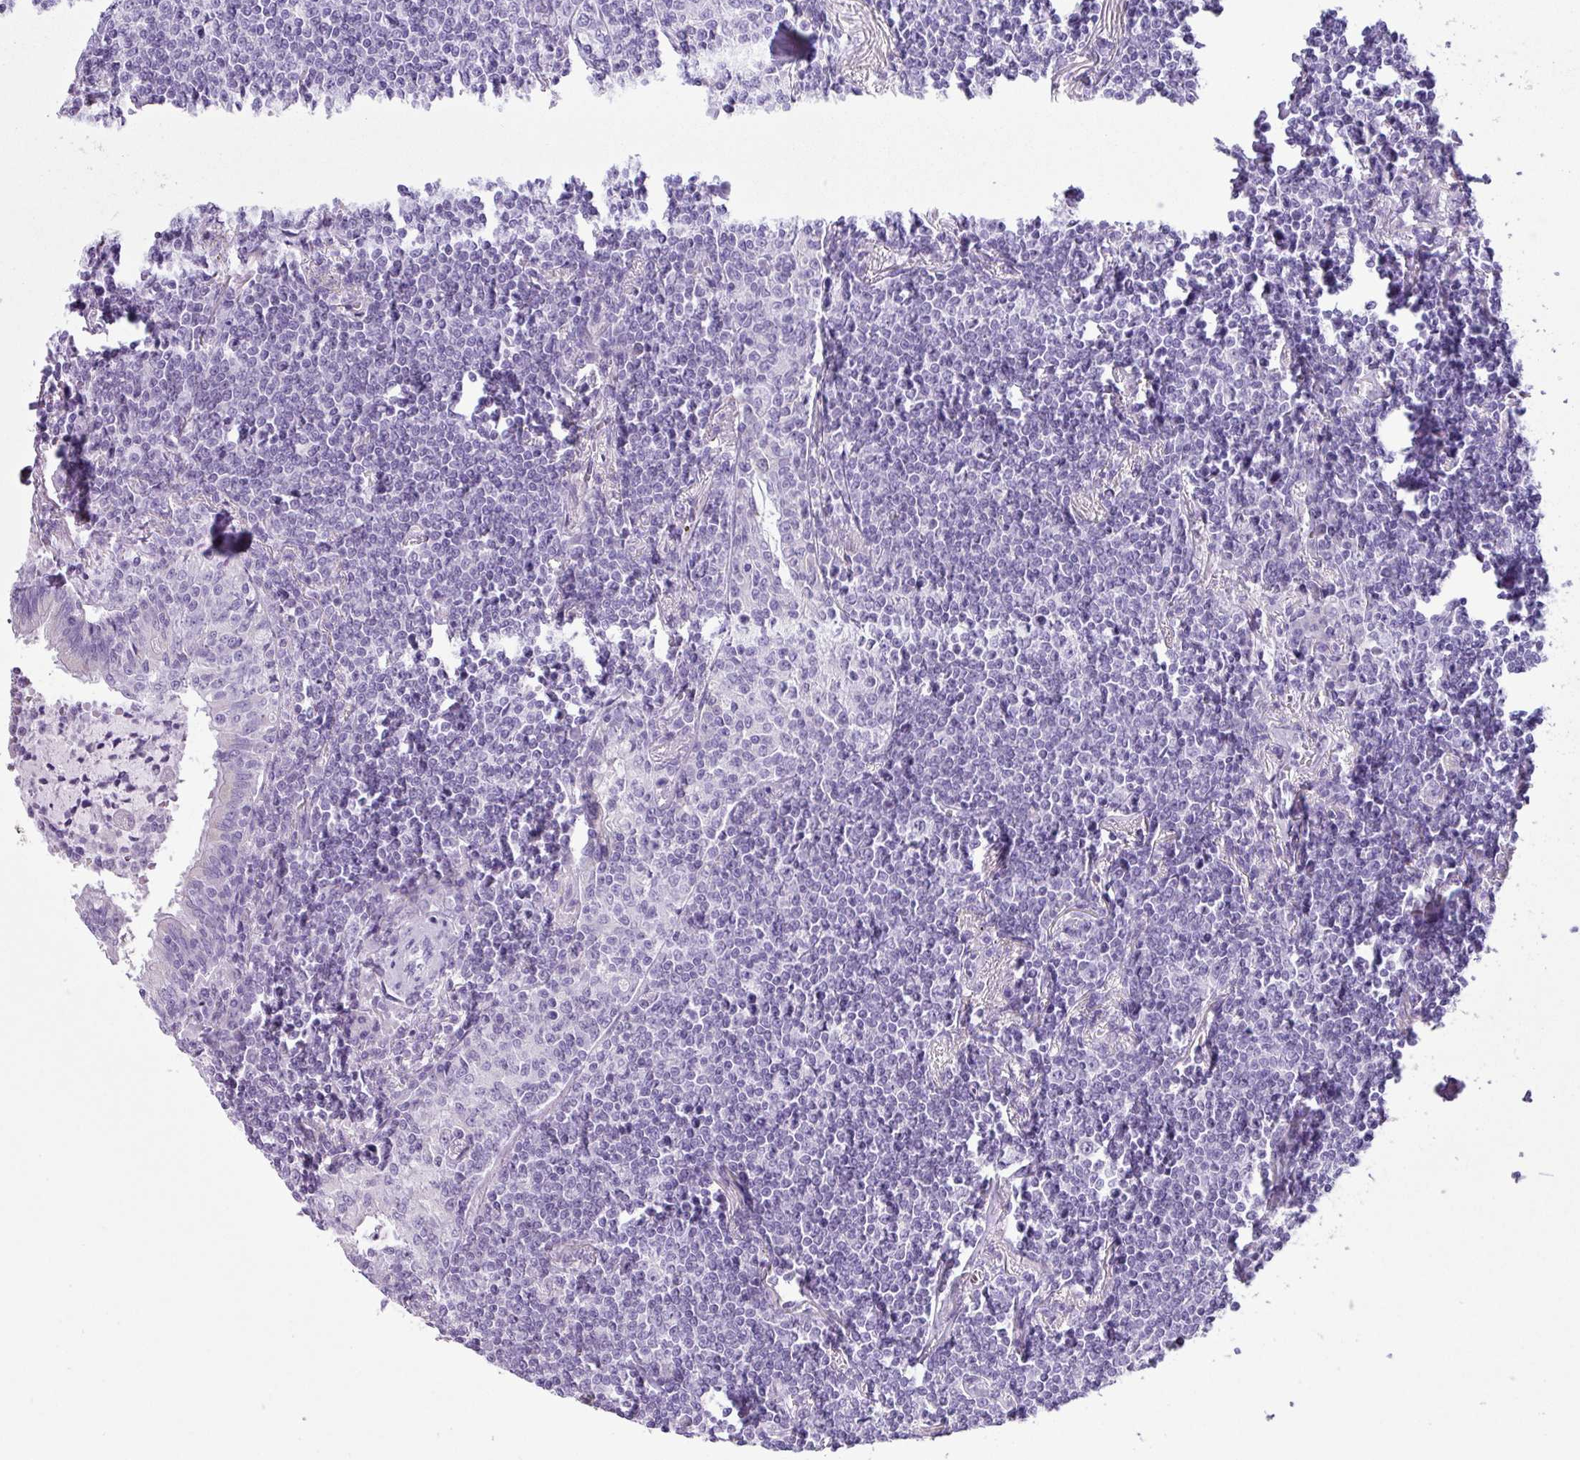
{"staining": {"intensity": "negative", "quantity": "none", "location": "none"}, "tissue": "lymphoma", "cell_type": "Tumor cells", "image_type": "cancer", "snomed": [{"axis": "morphology", "description": "Malignant lymphoma, non-Hodgkin's type, Low grade"}, {"axis": "topography", "description": "Lung"}], "caption": "This histopathology image is of lymphoma stained with immunohistochemistry to label a protein in brown with the nuclei are counter-stained blue. There is no positivity in tumor cells.", "gene": "AGO3", "patient": {"sex": "female", "age": 71}}